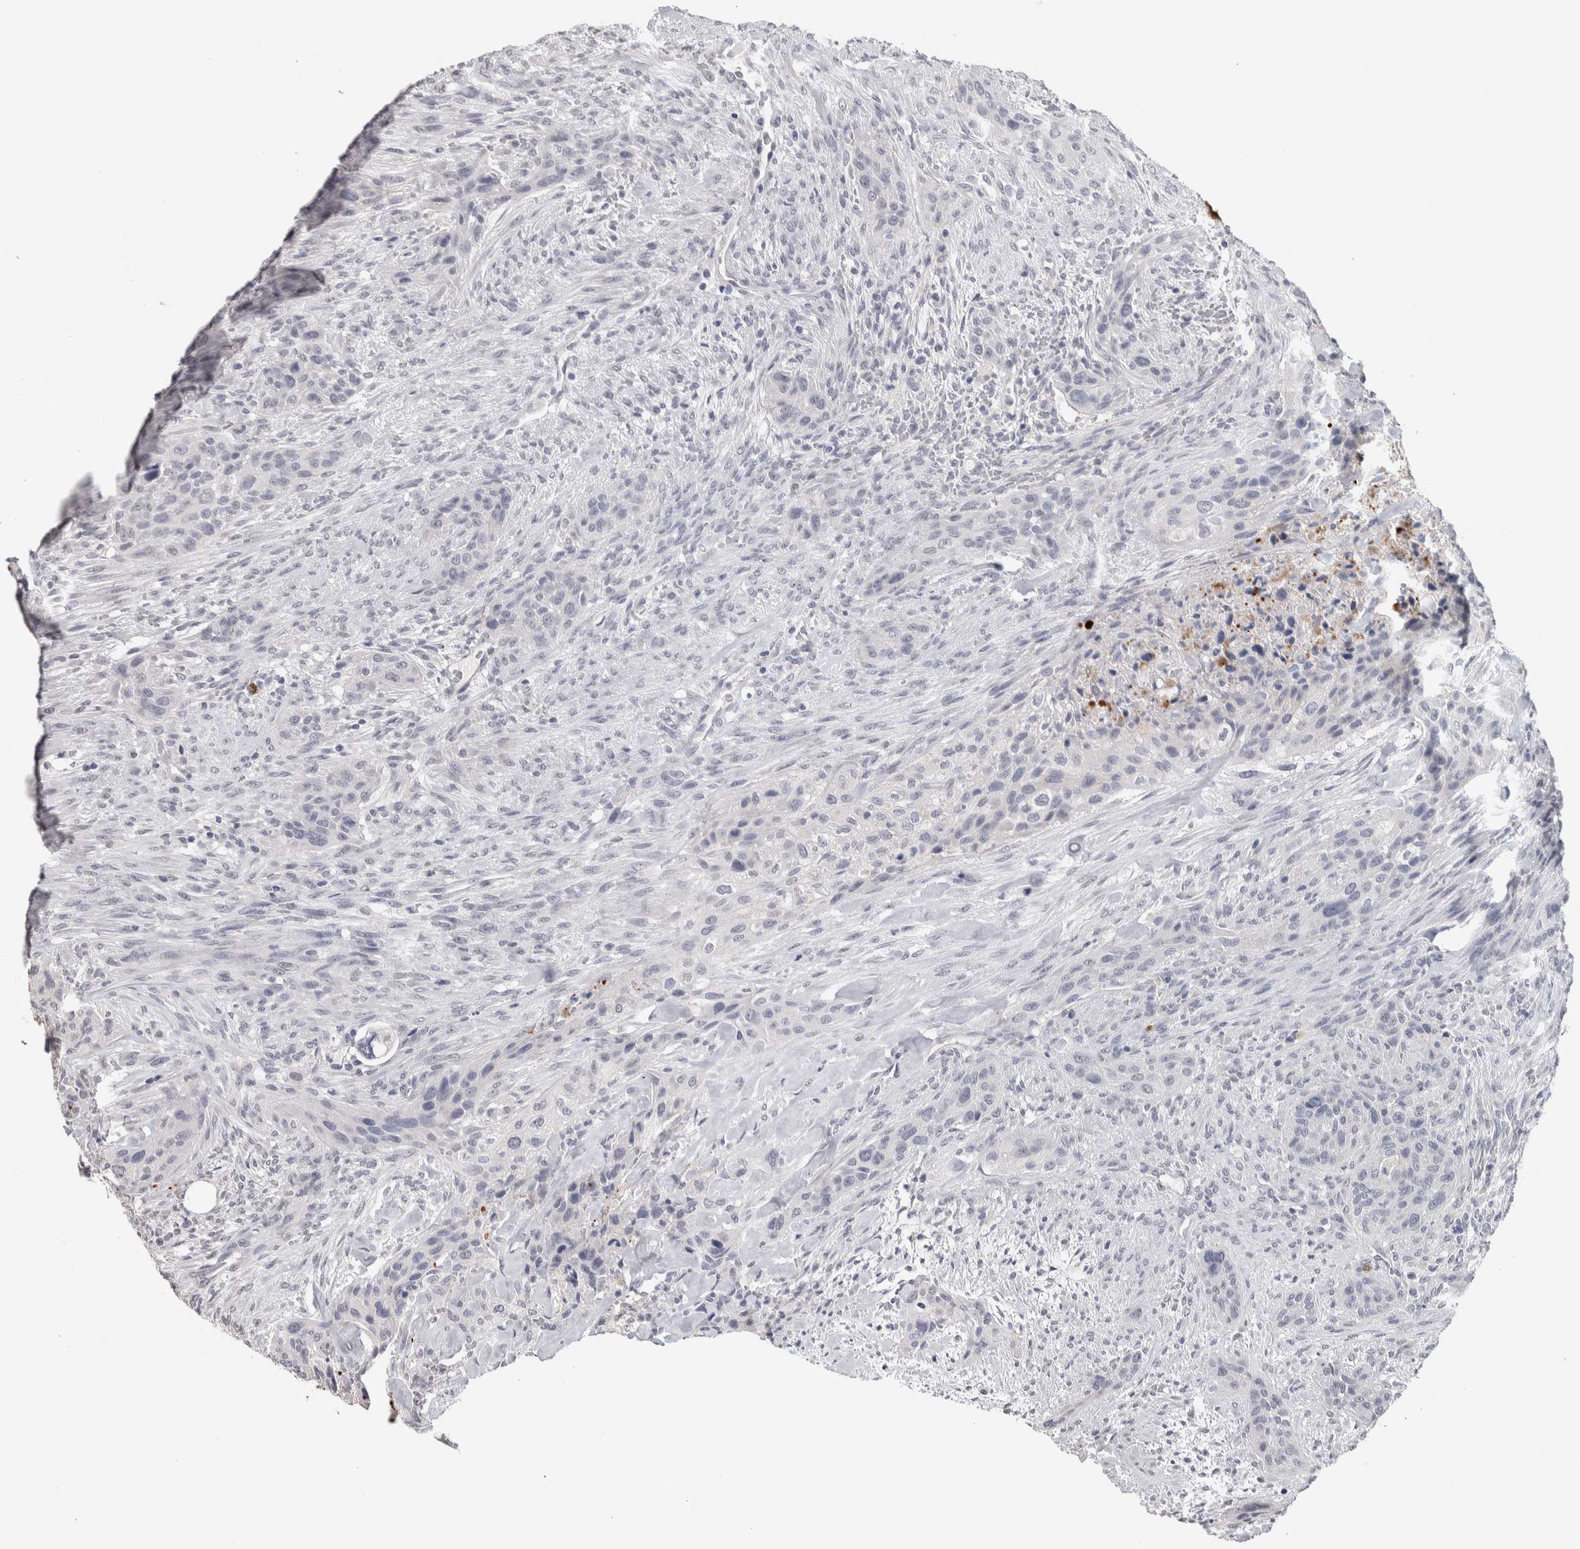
{"staining": {"intensity": "negative", "quantity": "none", "location": "none"}, "tissue": "urothelial cancer", "cell_type": "Tumor cells", "image_type": "cancer", "snomed": [{"axis": "morphology", "description": "Urothelial carcinoma, High grade"}, {"axis": "topography", "description": "Urinary bladder"}], "caption": "Immunohistochemical staining of urothelial cancer displays no significant expression in tumor cells. The staining was performed using DAB to visualize the protein expression in brown, while the nuclei were stained in blue with hematoxylin (Magnification: 20x).", "gene": "TMEM102", "patient": {"sex": "male", "age": 35}}